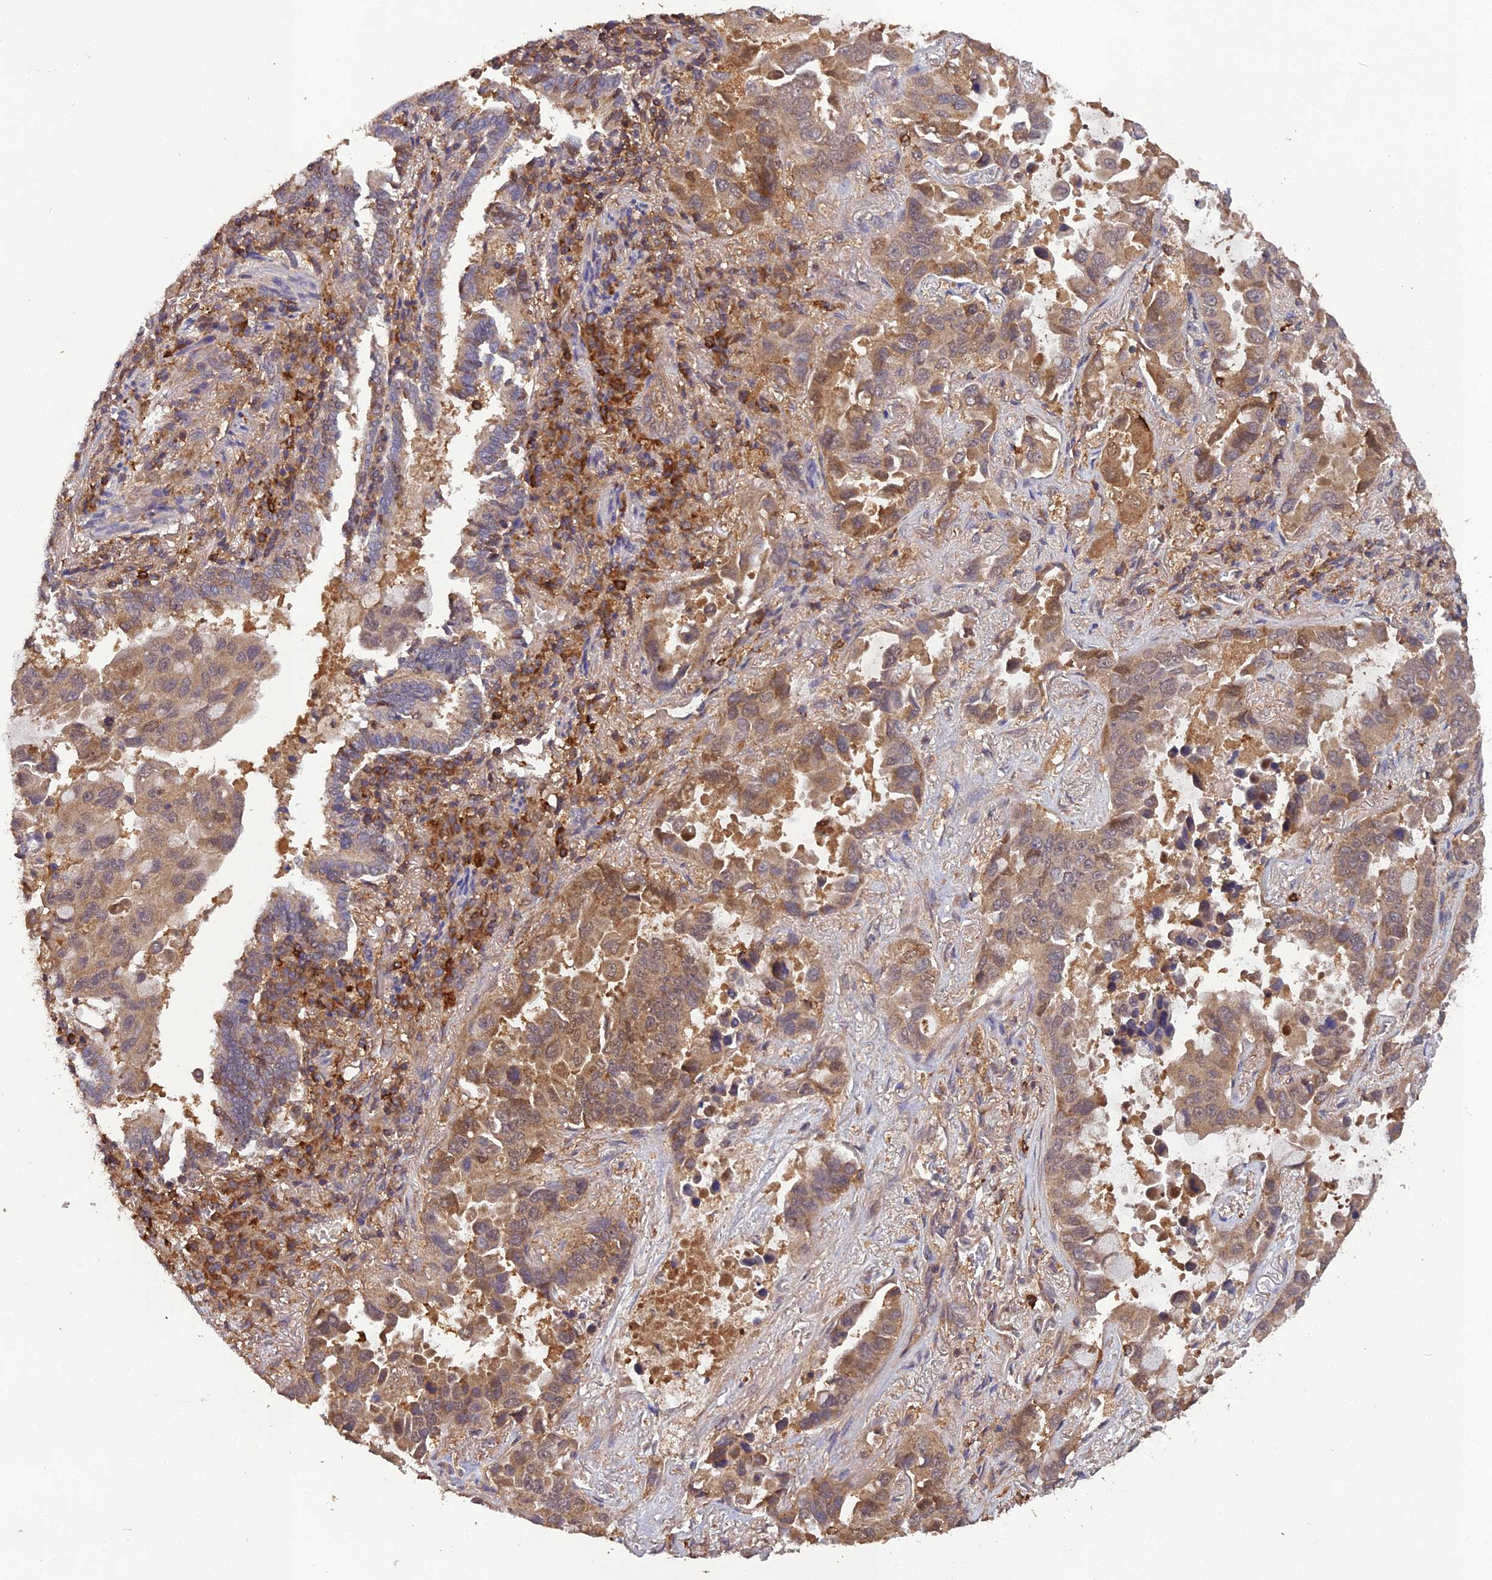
{"staining": {"intensity": "moderate", "quantity": ">75%", "location": "cytoplasmic/membranous"}, "tissue": "lung cancer", "cell_type": "Tumor cells", "image_type": "cancer", "snomed": [{"axis": "morphology", "description": "Adenocarcinoma, NOS"}, {"axis": "topography", "description": "Lung"}], "caption": "An IHC micrograph of tumor tissue is shown. Protein staining in brown labels moderate cytoplasmic/membranous positivity in lung adenocarcinoma within tumor cells. Immunohistochemistry stains the protein in brown and the nuclei are stained blue.", "gene": "TMEM258", "patient": {"sex": "male", "age": 64}}